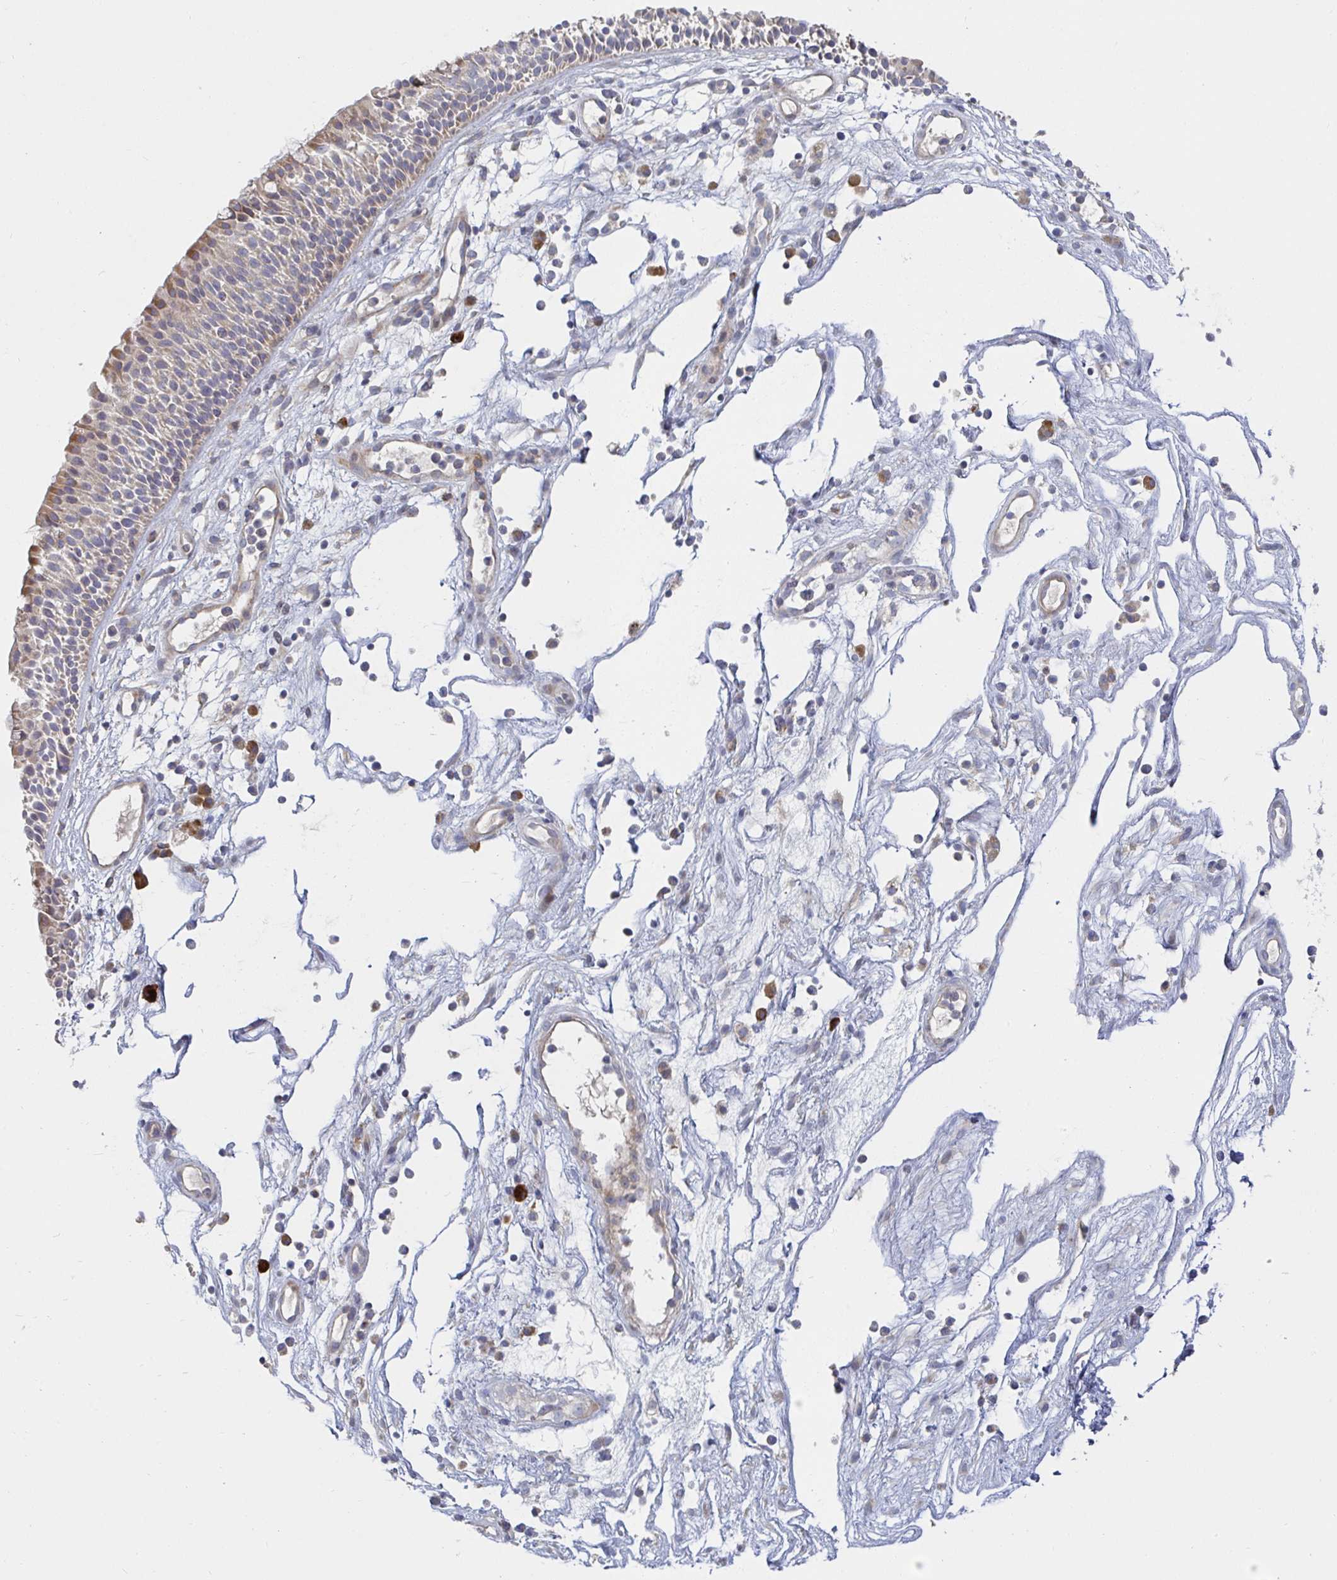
{"staining": {"intensity": "weak", "quantity": "<25%", "location": "cytoplasmic/membranous"}, "tissue": "nasopharynx", "cell_type": "Respiratory epithelial cells", "image_type": "normal", "snomed": [{"axis": "morphology", "description": "Normal tissue, NOS"}, {"axis": "topography", "description": "Nasopharynx"}], "caption": "High magnification brightfield microscopy of benign nasopharynx stained with DAB (brown) and counterstained with hematoxylin (blue): respiratory epithelial cells show no significant staining.", "gene": "SSH2", "patient": {"sex": "male", "age": 56}}